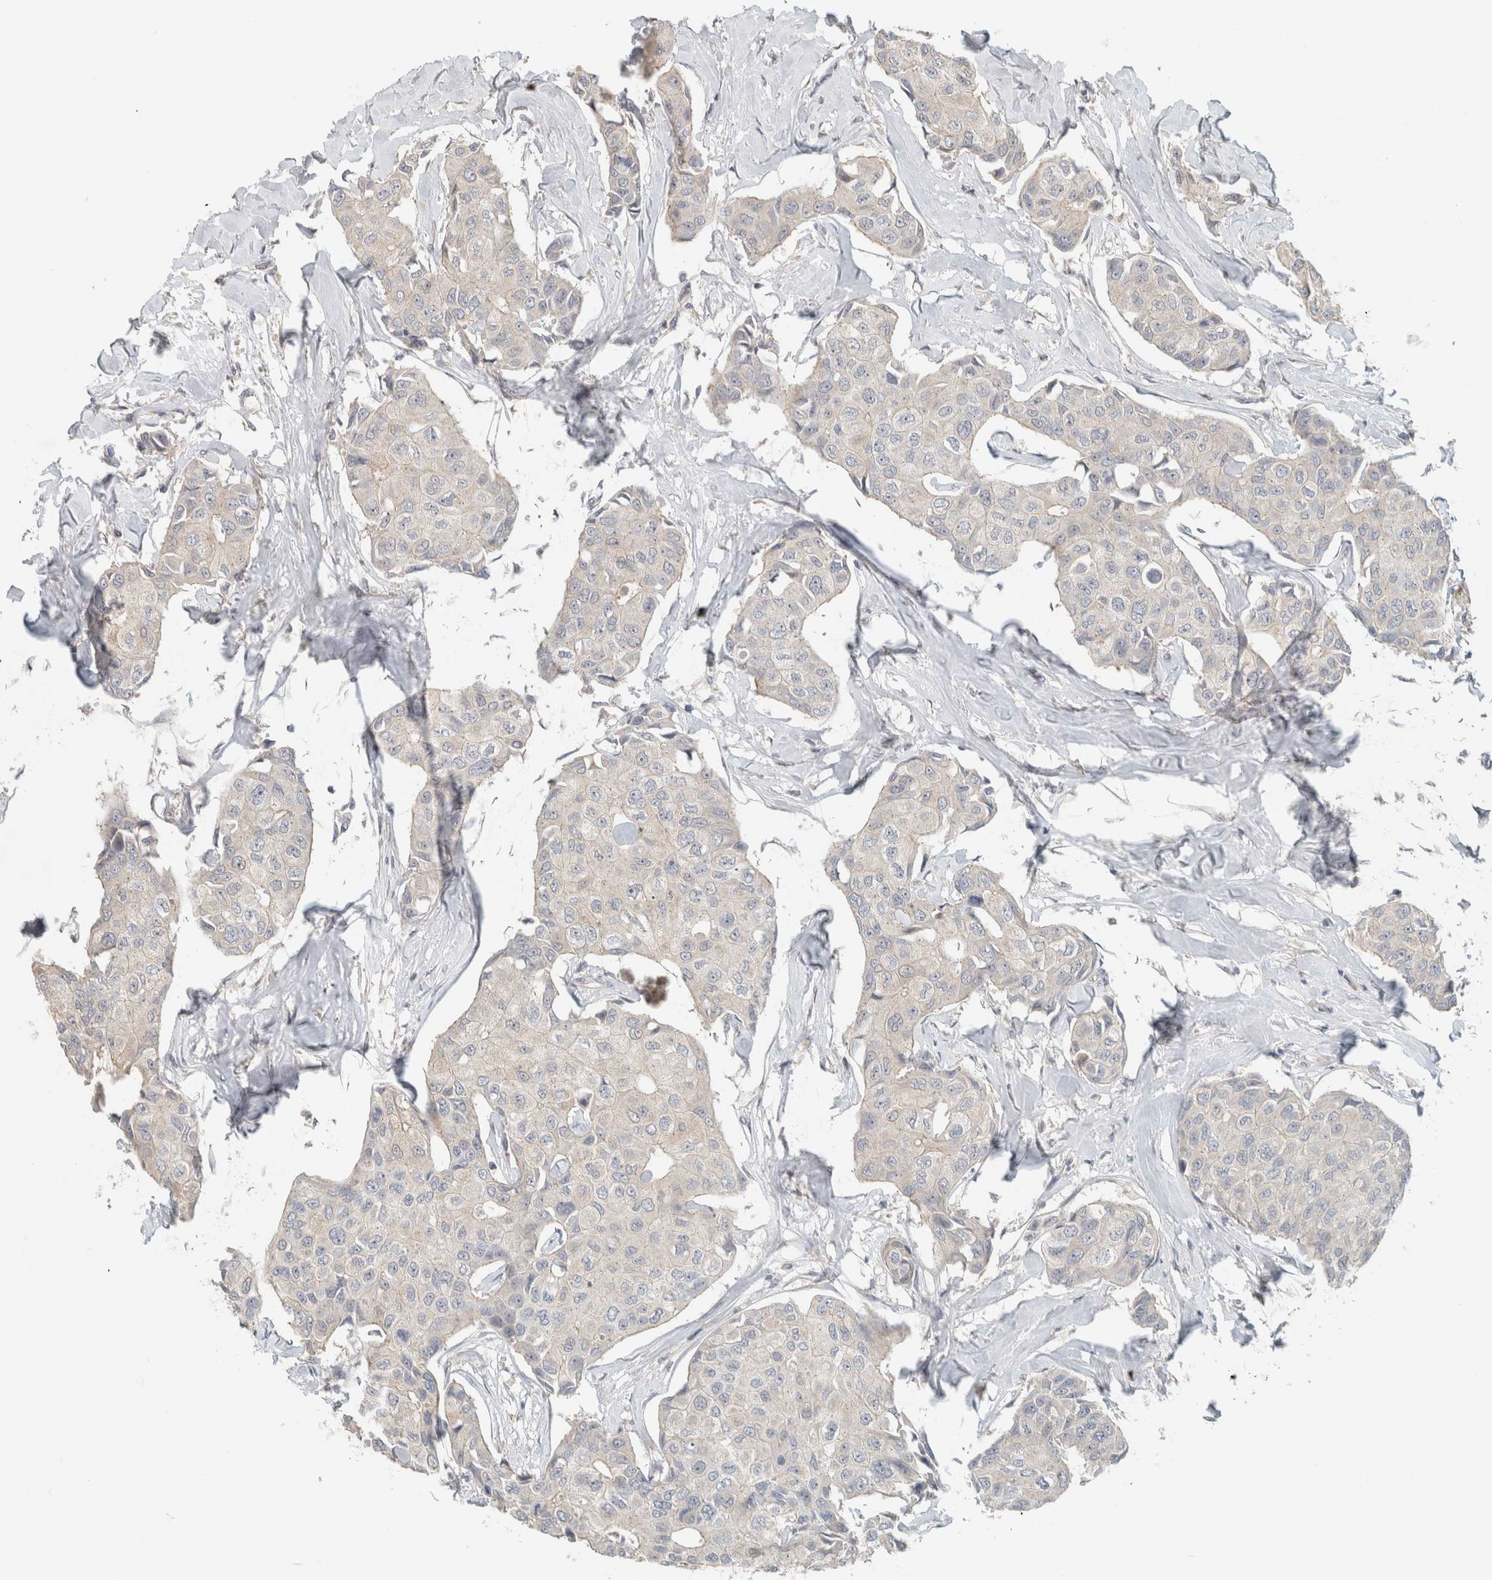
{"staining": {"intensity": "negative", "quantity": "none", "location": "none"}, "tissue": "breast cancer", "cell_type": "Tumor cells", "image_type": "cancer", "snomed": [{"axis": "morphology", "description": "Duct carcinoma"}, {"axis": "topography", "description": "Breast"}], "caption": "Immunohistochemistry image of neoplastic tissue: human breast invasive ductal carcinoma stained with DAB displays no significant protein staining in tumor cells.", "gene": "ERCC6L2", "patient": {"sex": "female", "age": 80}}